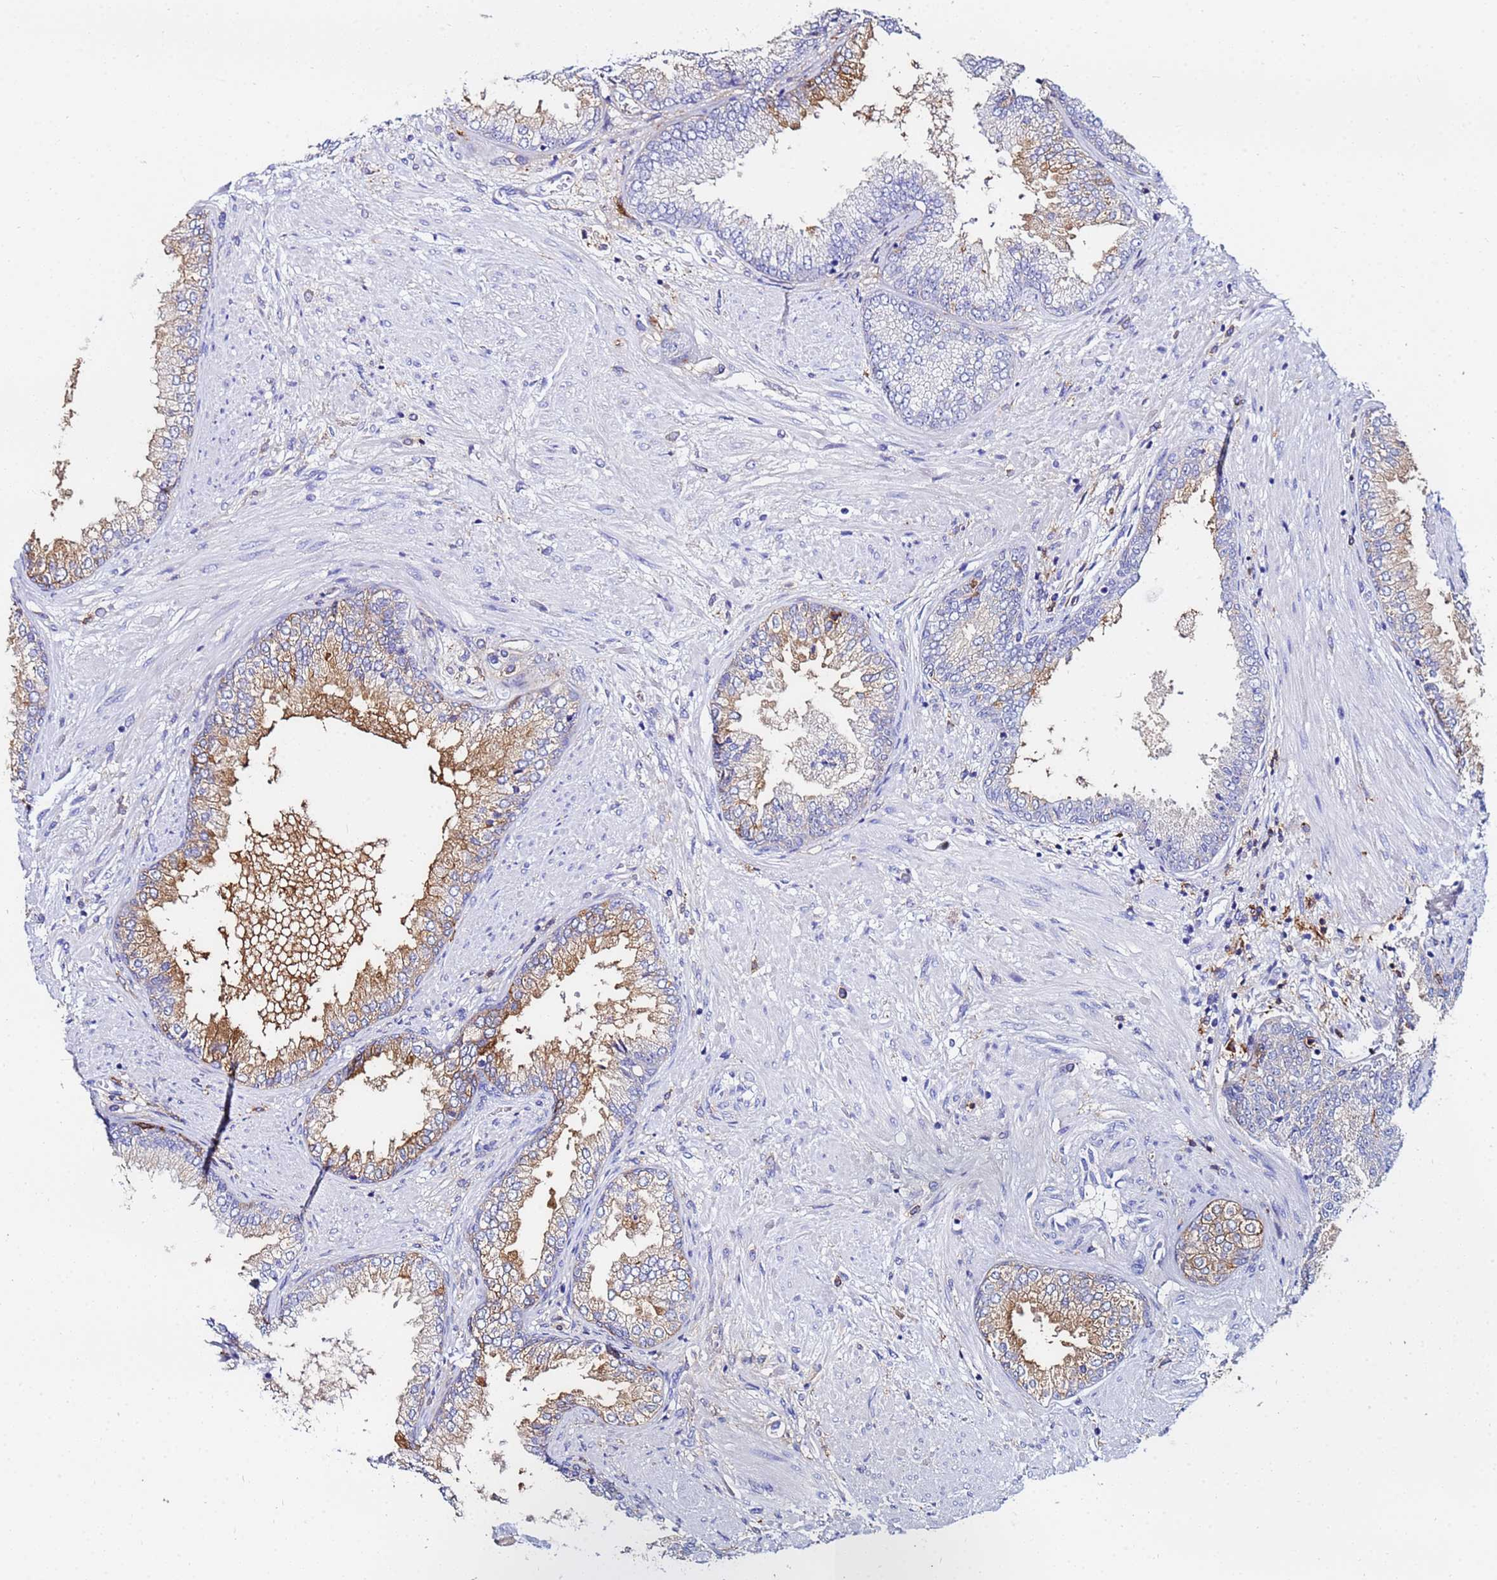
{"staining": {"intensity": "strong", "quantity": "25%-75%", "location": "cytoplasmic/membranous"}, "tissue": "prostate cancer", "cell_type": "Tumor cells", "image_type": "cancer", "snomed": [{"axis": "morphology", "description": "Adenocarcinoma, High grade"}, {"axis": "topography", "description": "Prostate"}], "caption": "A brown stain labels strong cytoplasmic/membranous expression of a protein in prostate cancer tumor cells. (Stains: DAB in brown, nuclei in blue, Microscopy: brightfield microscopy at high magnification).", "gene": "BASP1", "patient": {"sex": "male", "age": 71}}